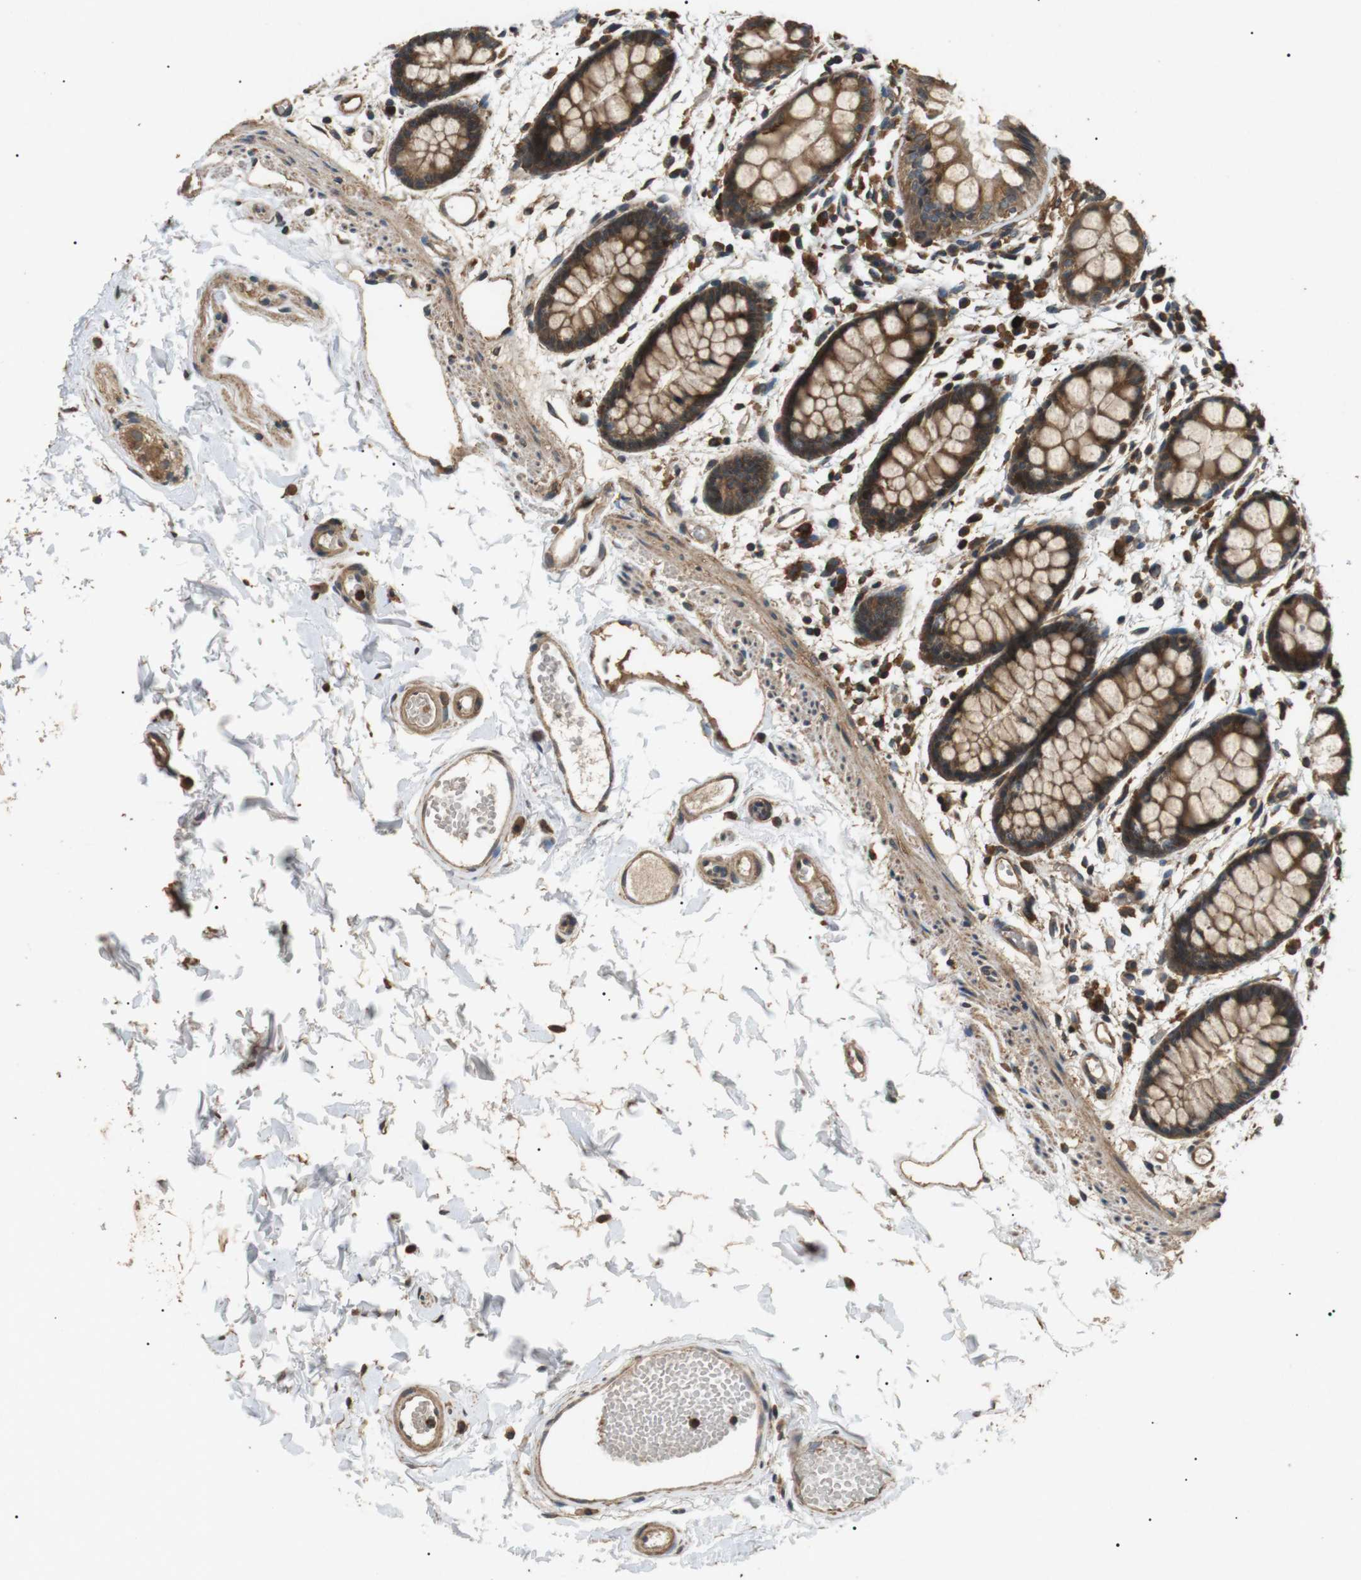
{"staining": {"intensity": "strong", "quantity": ">75%", "location": "cytoplasmic/membranous"}, "tissue": "rectum", "cell_type": "Glandular cells", "image_type": "normal", "snomed": [{"axis": "morphology", "description": "Normal tissue, NOS"}, {"axis": "topography", "description": "Rectum"}], "caption": "Immunohistochemistry (DAB (3,3'-diaminobenzidine)) staining of normal human rectum exhibits strong cytoplasmic/membranous protein expression in approximately >75% of glandular cells.", "gene": "TBC1D15", "patient": {"sex": "female", "age": 66}}